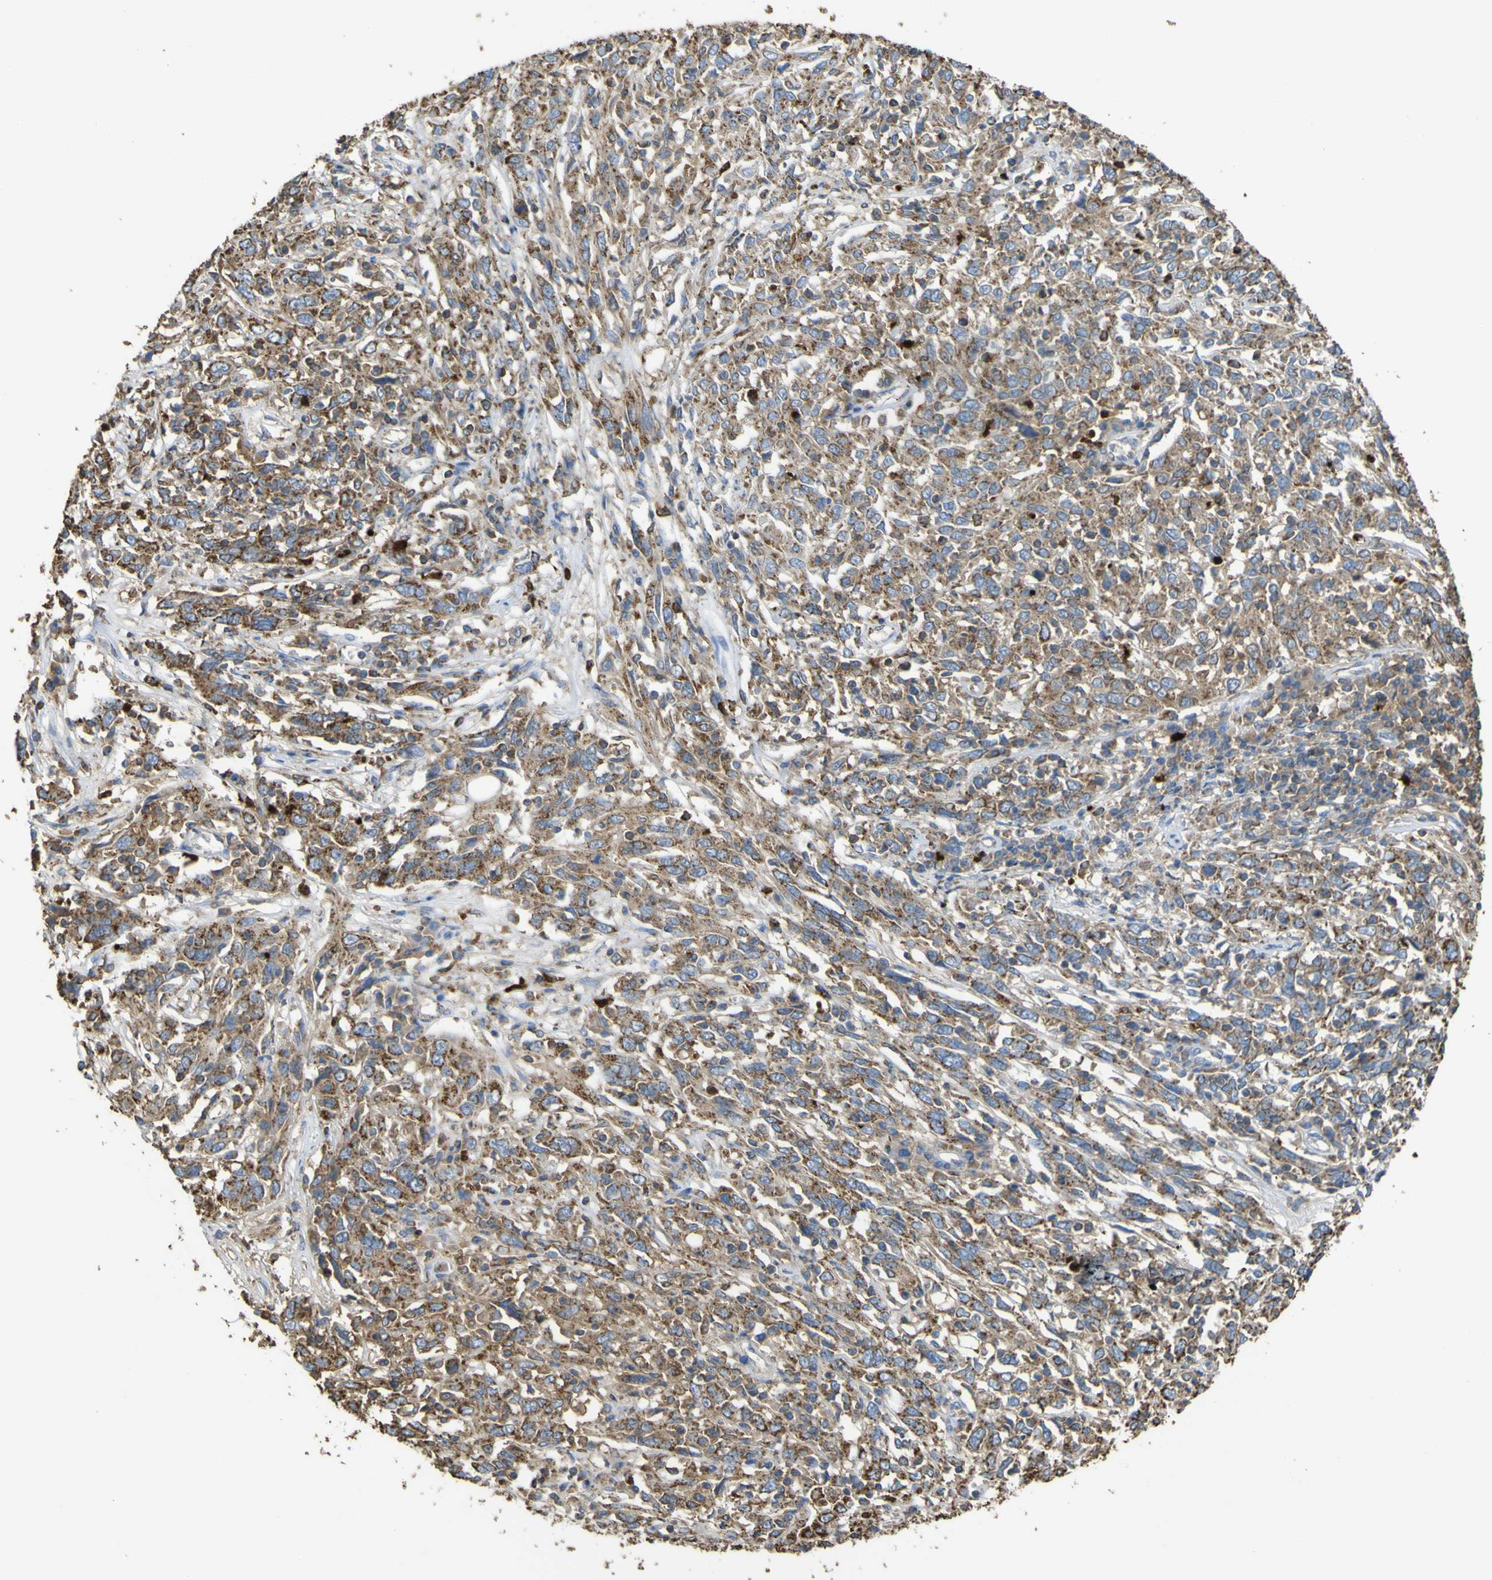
{"staining": {"intensity": "strong", "quantity": ">75%", "location": "cytoplasmic/membranous"}, "tissue": "cervical cancer", "cell_type": "Tumor cells", "image_type": "cancer", "snomed": [{"axis": "morphology", "description": "Squamous cell carcinoma, NOS"}, {"axis": "topography", "description": "Cervix"}], "caption": "Immunohistochemistry micrograph of neoplastic tissue: cervical cancer stained using IHC displays high levels of strong protein expression localized specifically in the cytoplasmic/membranous of tumor cells, appearing as a cytoplasmic/membranous brown color.", "gene": "ACSL3", "patient": {"sex": "female", "age": 46}}